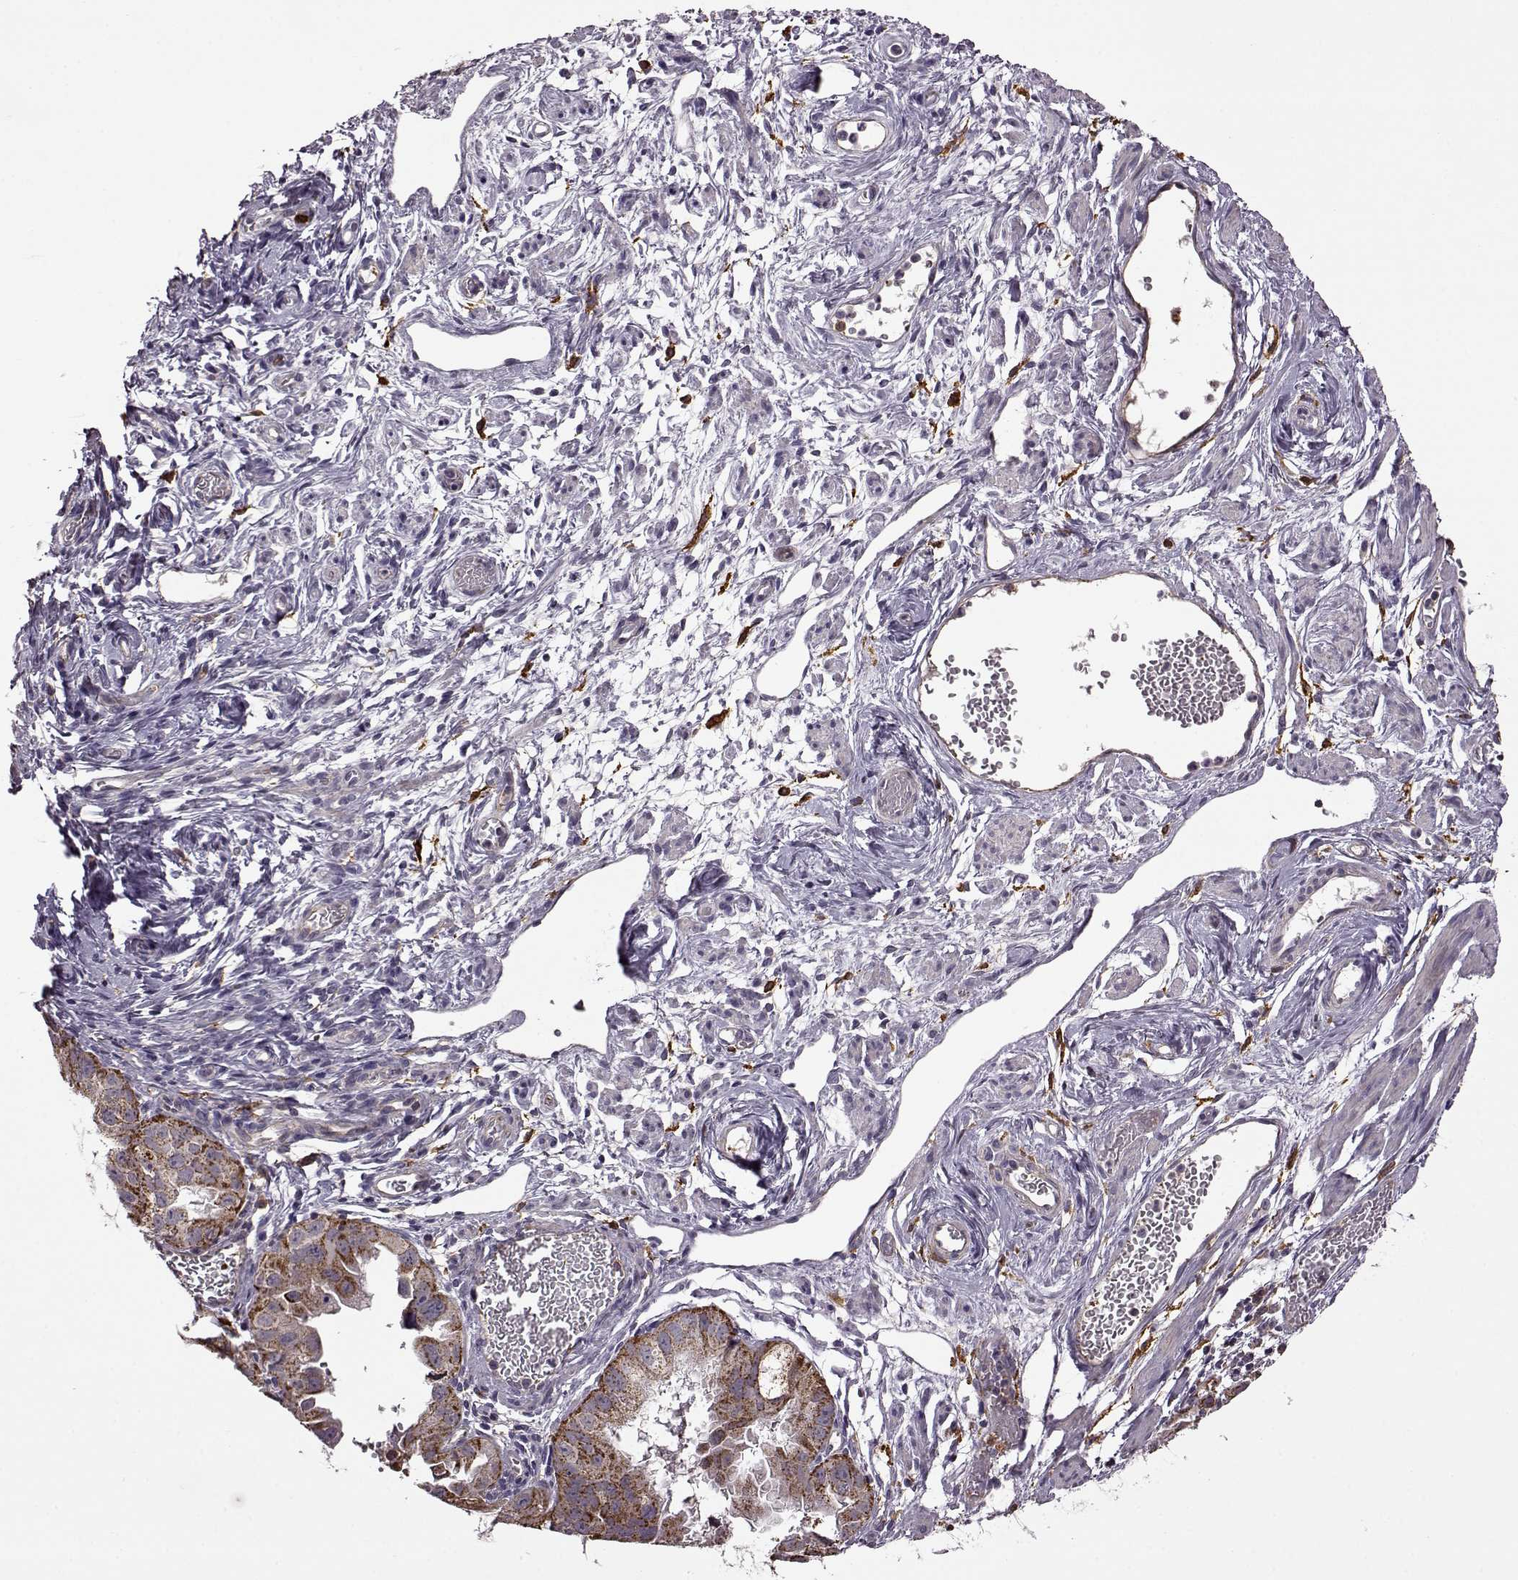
{"staining": {"intensity": "strong", "quantity": ">75%", "location": "cytoplasmic/membranous"}, "tissue": "ovarian cancer", "cell_type": "Tumor cells", "image_type": "cancer", "snomed": [{"axis": "morphology", "description": "Carcinoma, endometroid"}, {"axis": "topography", "description": "Ovary"}], "caption": "Endometroid carcinoma (ovarian) tissue demonstrates strong cytoplasmic/membranous staining in approximately >75% of tumor cells Nuclei are stained in blue.", "gene": "MTSS1", "patient": {"sex": "female", "age": 85}}